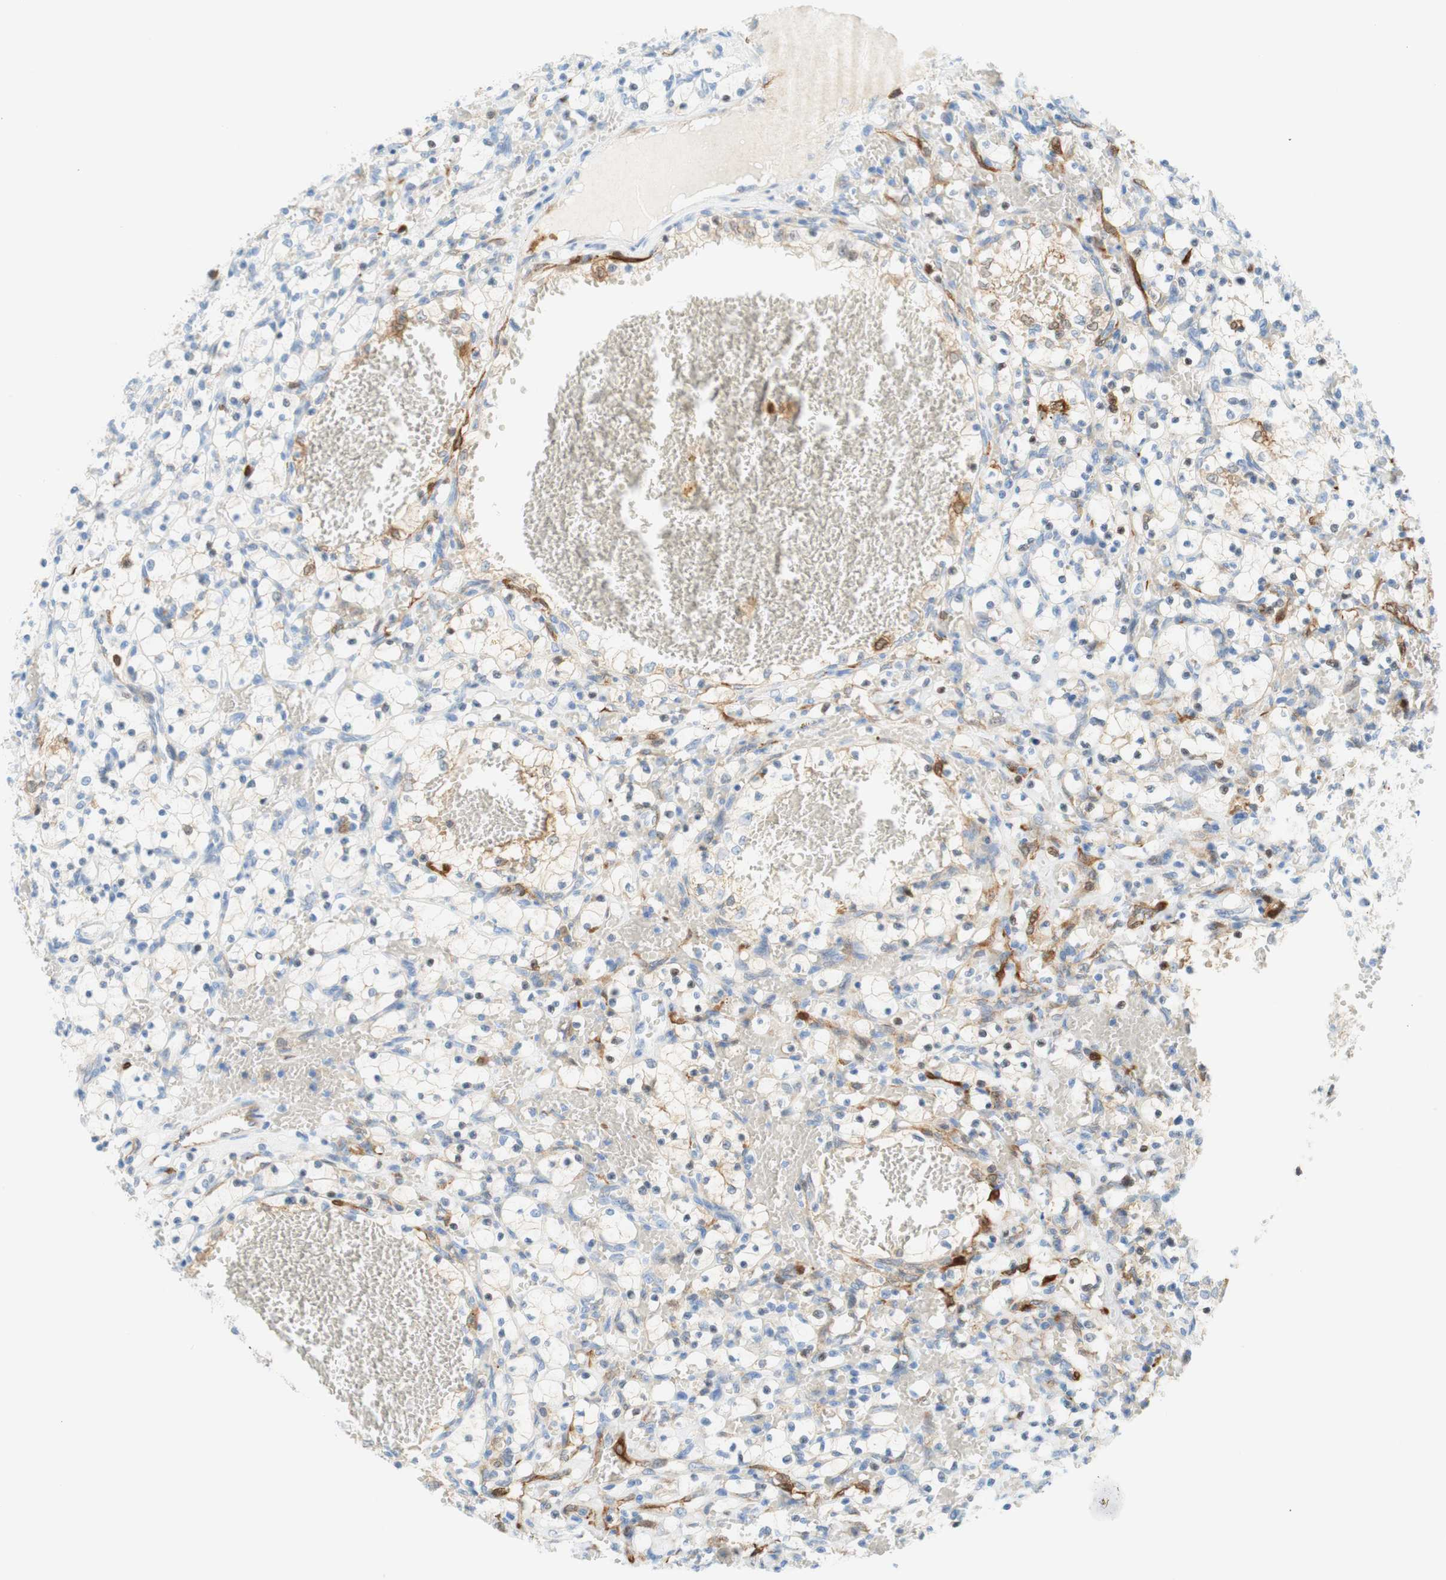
{"staining": {"intensity": "weak", "quantity": "<25%", "location": "cytoplasmic/membranous"}, "tissue": "renal cancer", "cell_type": "Tumor cells", "image_type": "cancer", "snomed": [{"axis": "morphology", "description": "Adenocarcinoma, NOS"}, {"axis": "topography", "description": "Kidney"}], "caption": "An image of human adenocarcinoma (renal) is negative for staining in tumor cells.", "gene": "STMN1", "patient": {"sex": "female", "age": 69}}